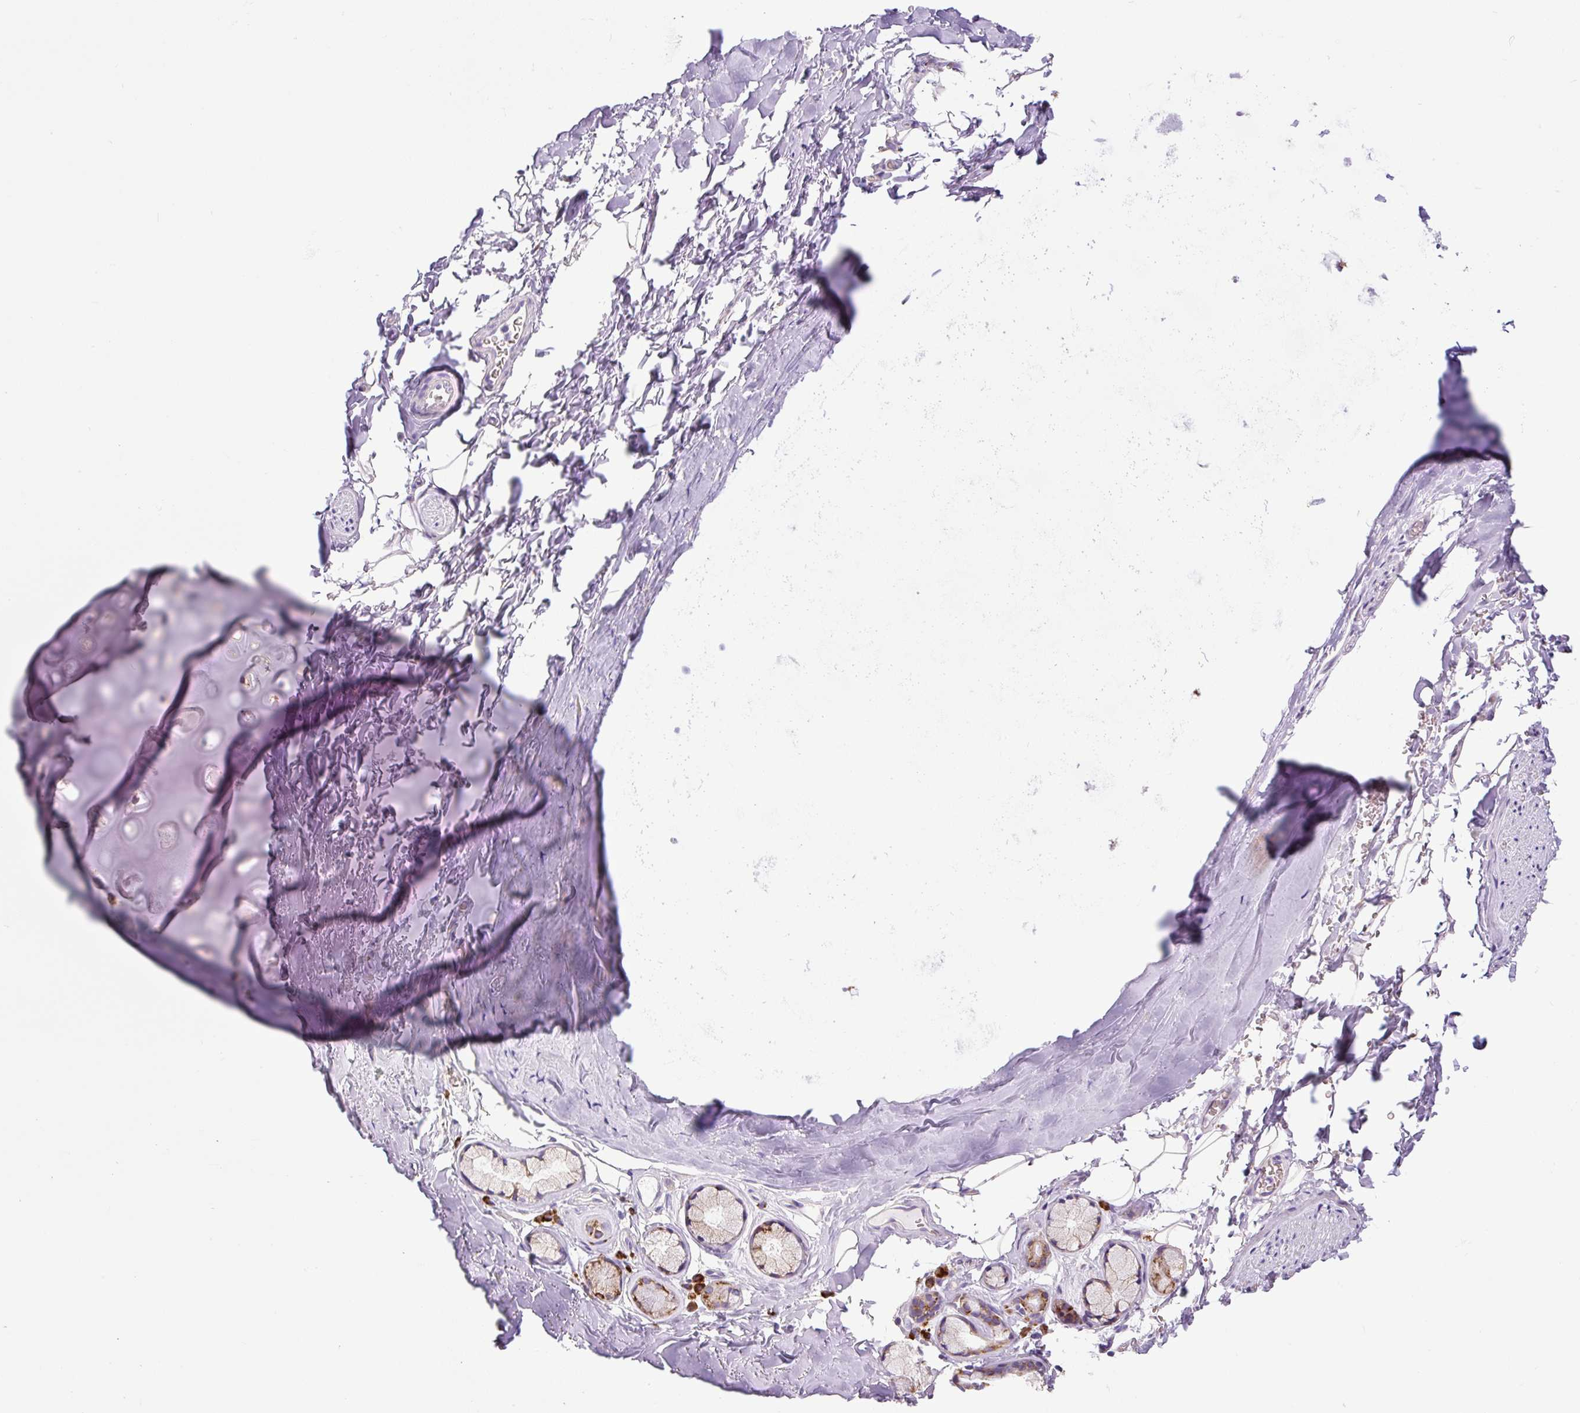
{"staining": {"intensity": "negative", "quantity": "none", "location": "none"}, "tissue": "adipose tissue", "cell_type": "Adipocytes", "image_type": "normal", "snomed": [{"axis": "morphology", "description": "Normal tissue, NOS"}, {"axis": "topography", "description": "Cartilage tissue"}, {"axis": "topography", "description": "Bronchus"}, {"axis": "topography", "description": "Peripheral nerve tissue"}], "caption": "An IHC photomicrograph of normal adipose tissue is shown. There is no staining in adipocytes of adipose tissue.", "gene": "DDOST", "patient": {"sex": "male", "age": 67}}